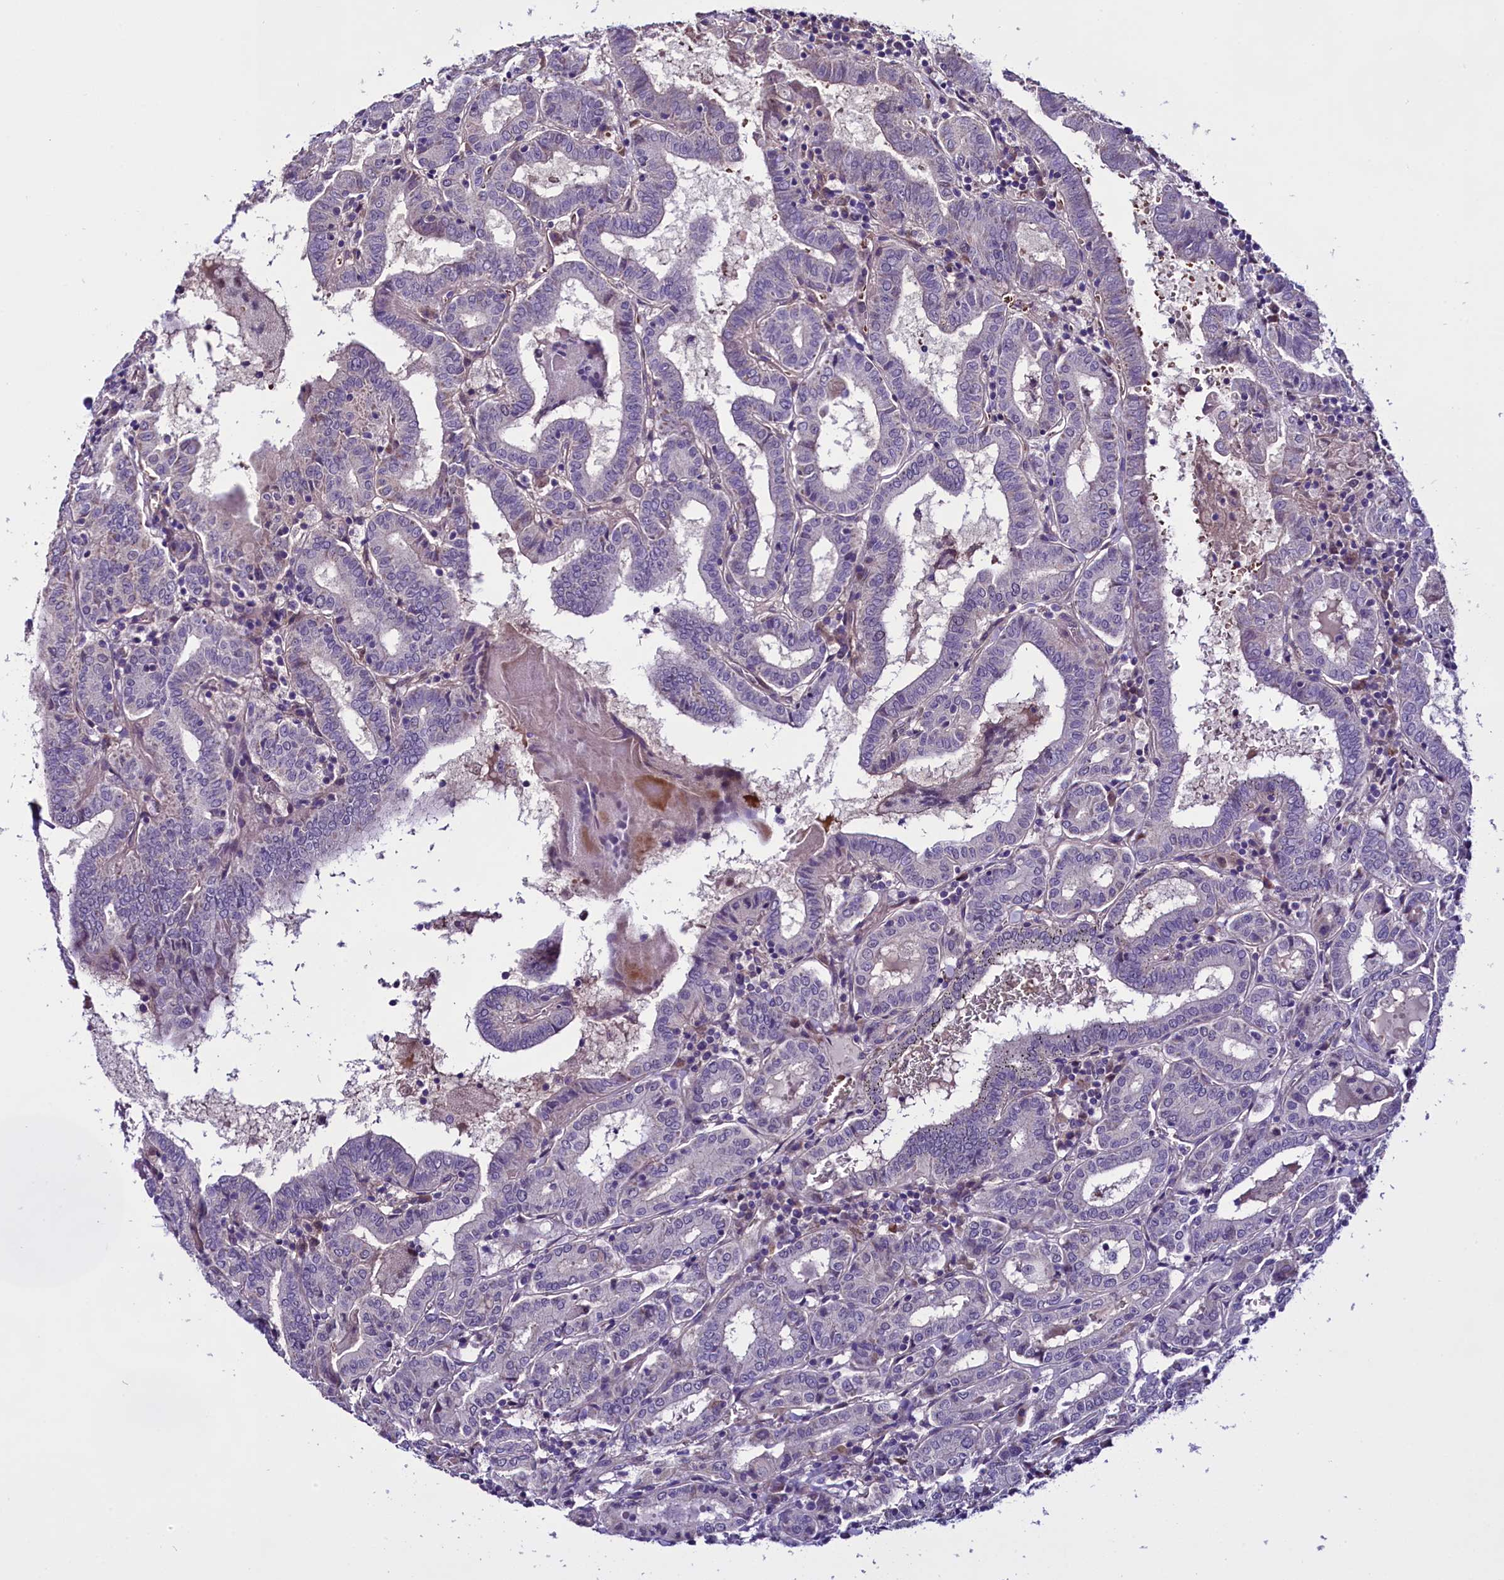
{"staining": {"intensity": "negative", "quantity": "none", "location": "none"}, "tissue": "thyroid cancer", "cell_type": "Tumor cells", "image_type": "cancer", "snomed": [{"axis": "morphology", "description": "Papillary adenocarcinoma, NOS"}, {"axis": "topography", "description": "Thyroid gland"}], "caption": "Thyroid cancer was stained to show a protein in brown. There is no significant staining in tumor cells.", "gene": "C9orf40", "patient": {"sex": "female", "age": 72}}